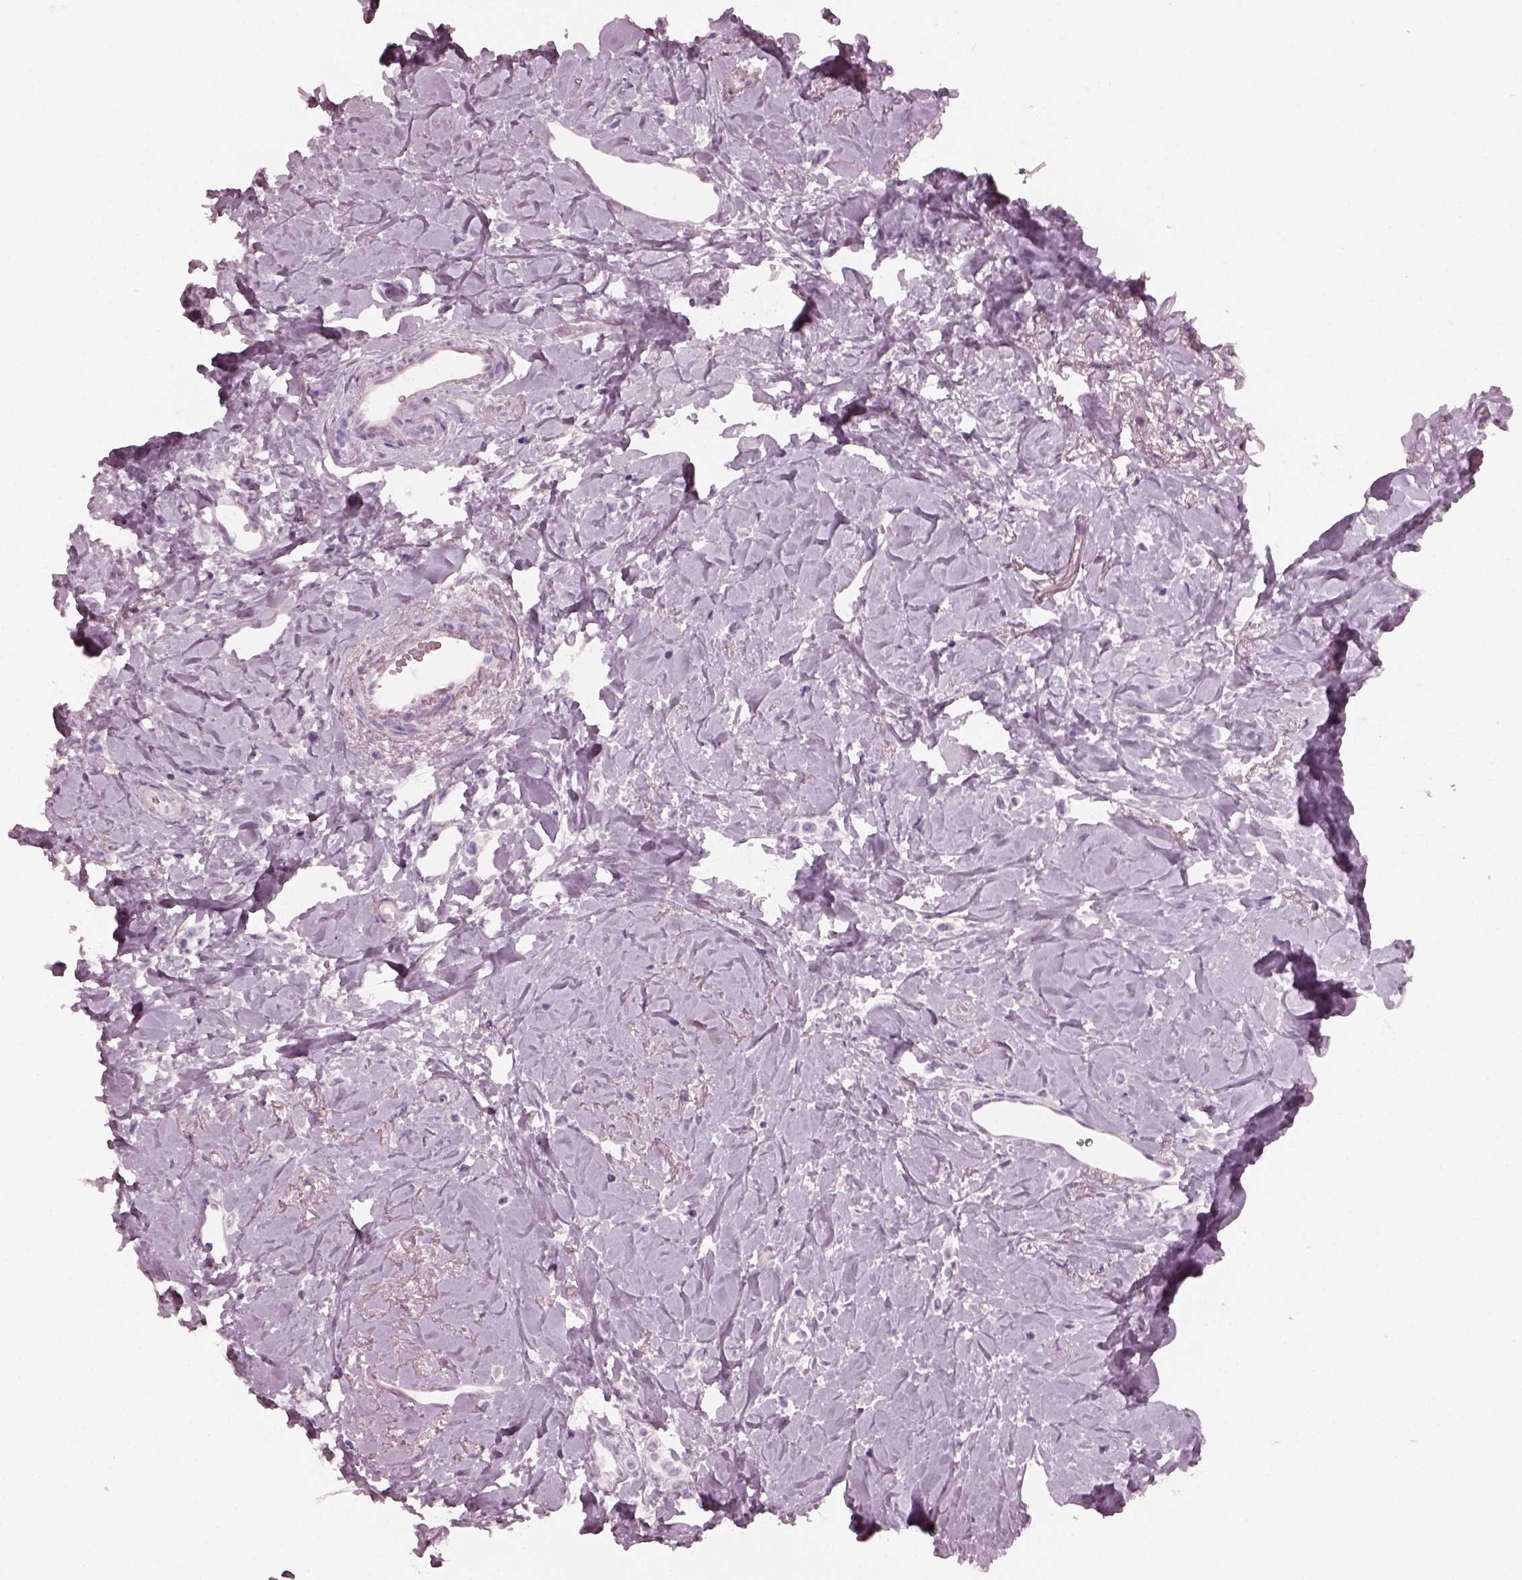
{"staining": {"intensity": "negative", "quantity": "none", "location": "none"}, "tissue": "breast cancer", "cell_type": "Tumor cells", "image_type": "cancer", "snomed": [{"axis": "morphology", "description": "Lobular carcinoma"}, {"axis": "topography", "description": "Breast"}], "caption": "Immunohistochemistry of breast cancer (lobular carcinoma) displays no expression in tumor cells. (Immunohistochemistry, brightfield microscopy, high magnification).", "gene": "PDC", "patient": {"sex": "female", "age": 66}}